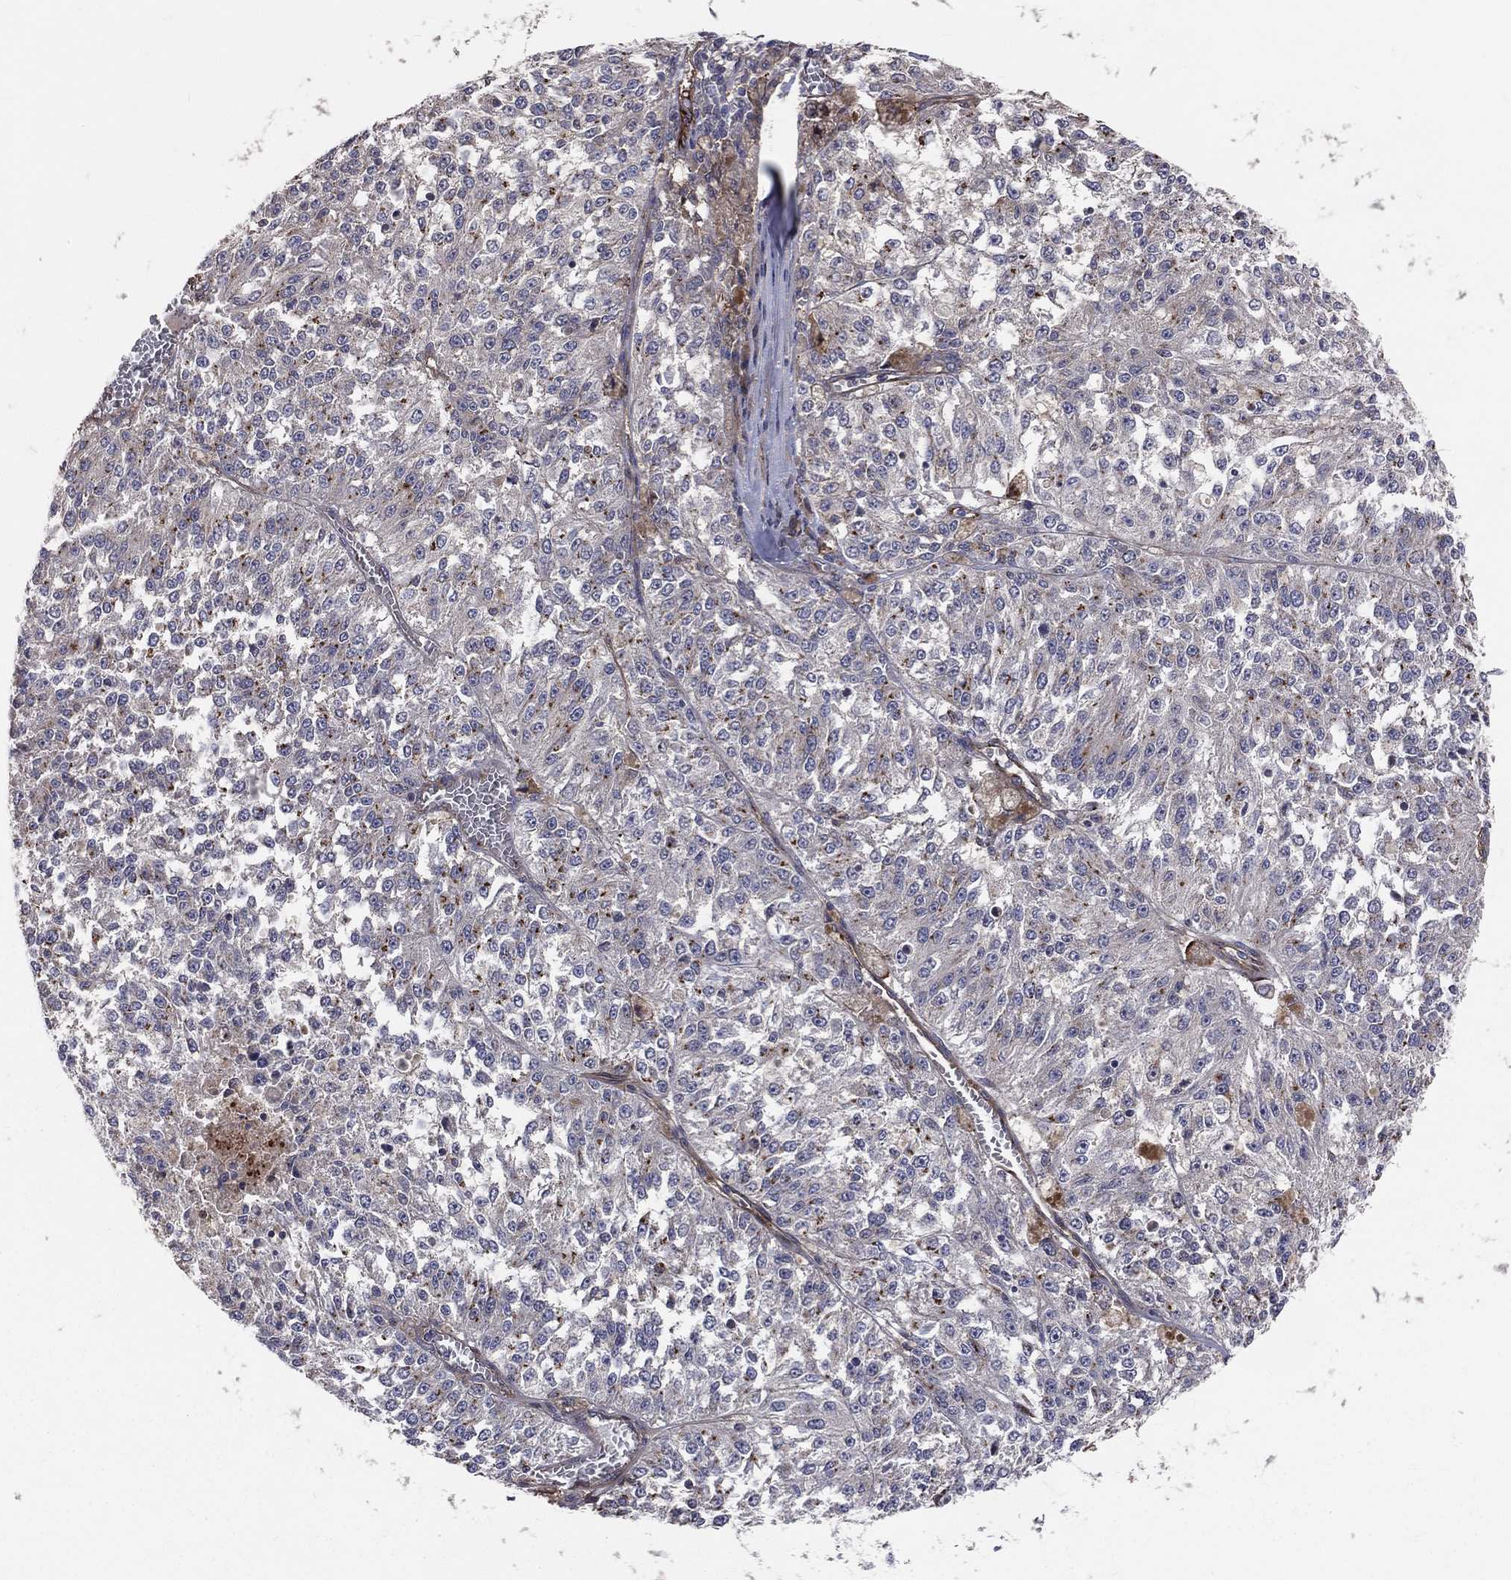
{"staining": {"intensity": "moderate", "quantity": "<25%", "location": "cytoplasmic/membranous"}, "tissue": "melanoma", "cell_type": "Tumor cells", "image_type": "cancer", "snomed": [{"axis": "morphology", "description": "Malignant melanoma, Metastatic site"}, {"axis": "topography", "description": "Lymph node"}], "caption": "A brown stain highlights moderate cytoplasmic/membranous positivity of a protein in malignant melanoma (metastatic site) tumor cells.", "gene": "ENTPD1", "patient": {"sex": "female", "age": 64}}